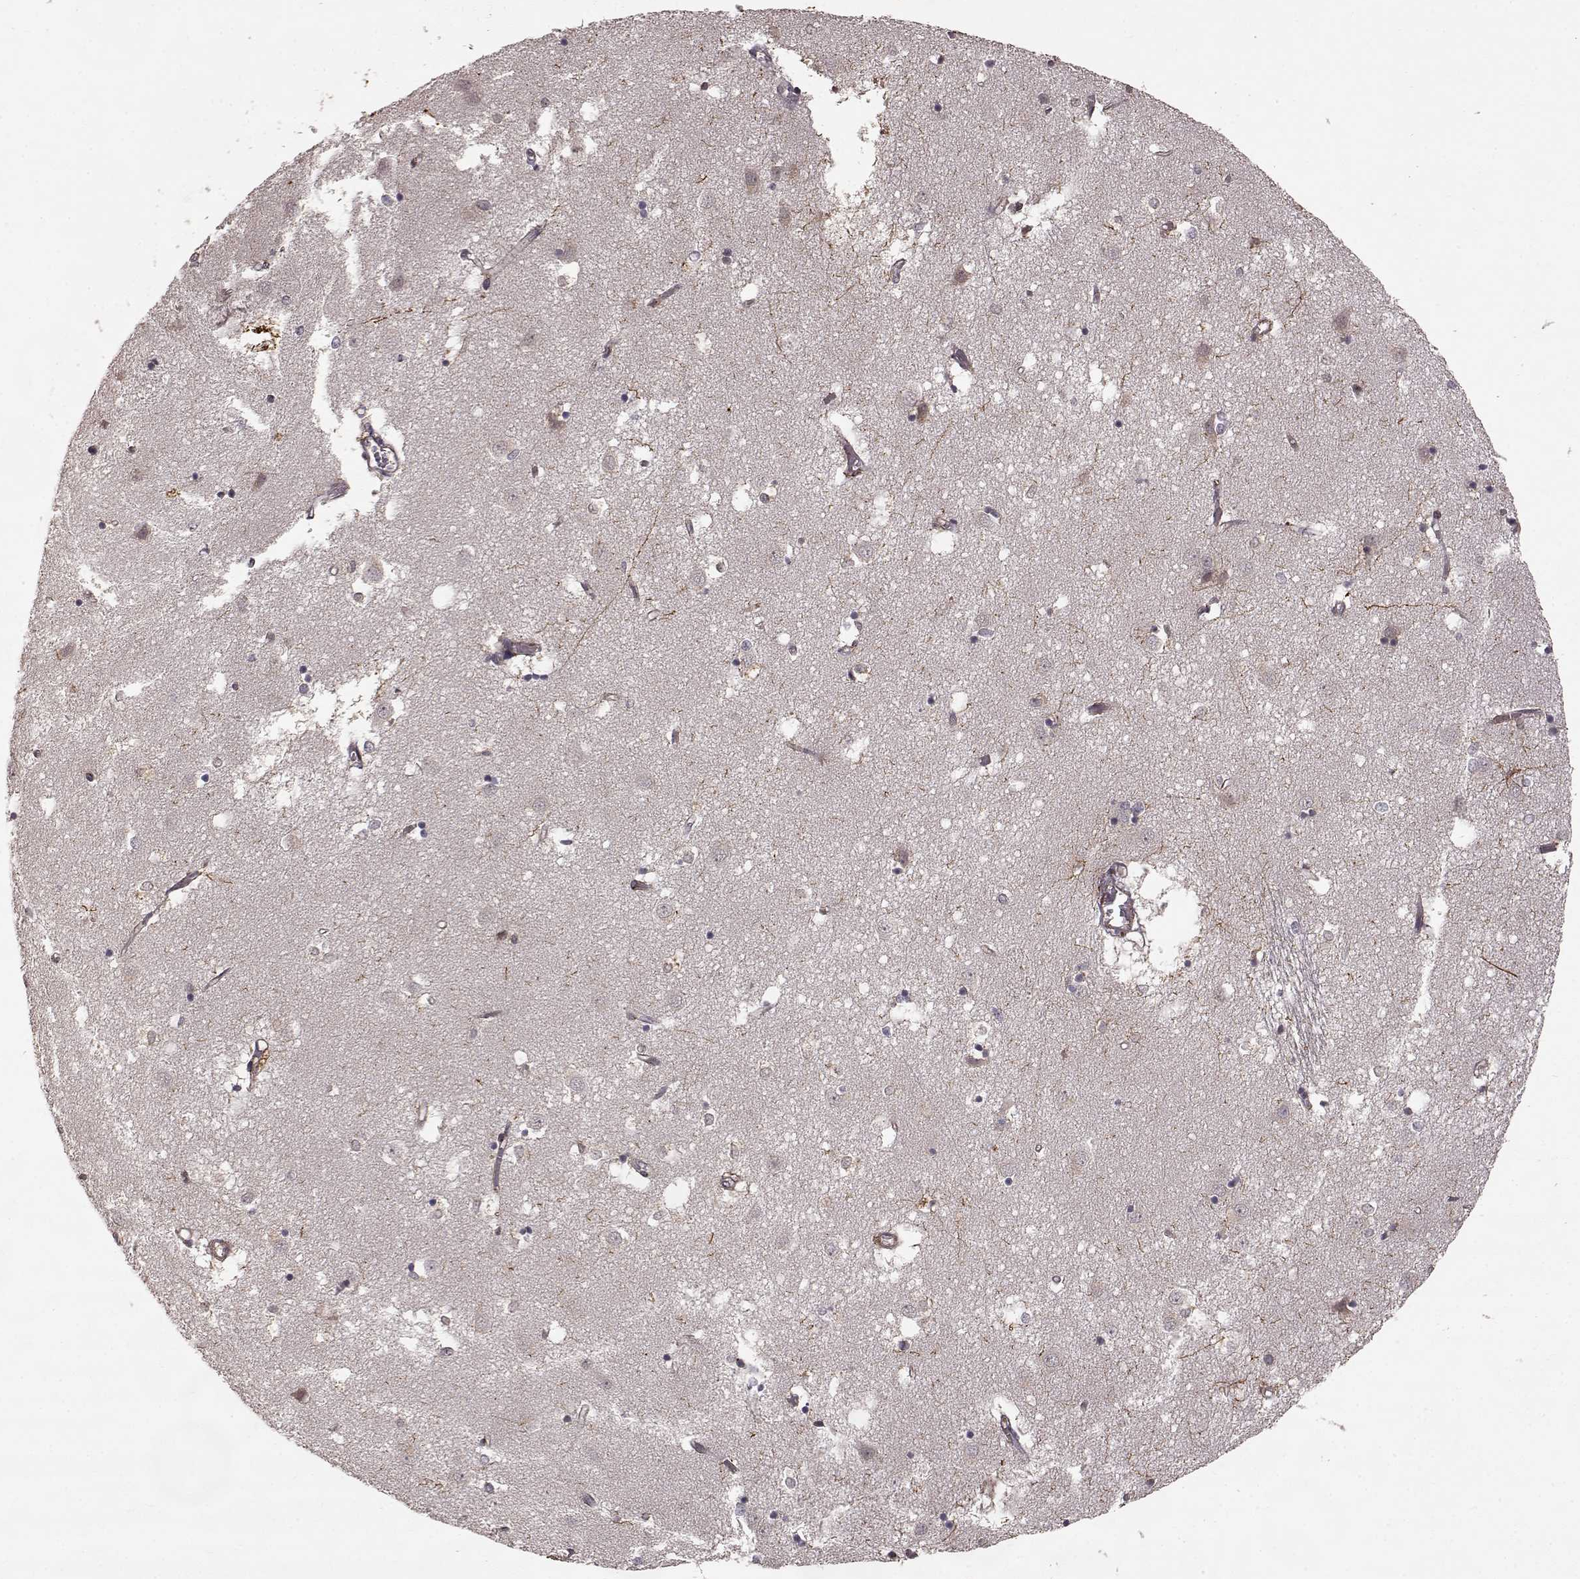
{"staining": {"intensity": "weak", "quantity": "<25%", "location": "cytoplasmic/membranous"}, "tissue": "caudate", "cell_type": "Glial cells", "image_type": "normal", "snomed": [{"axis": "morphology", "description": "Normal tissue, NOS"}, {"axis": "topography", "description": "Lateral ventricle wall"}], "caption": "This is a micrograph of IHC staining of benign caudate, which shows no positivity in glial cells. (Brightfield microscopy of DAB immunohistochemistry (IHC) at high magnification).", "gene": "FSTL1", "patient": {"sex": "male", "age": 54}}